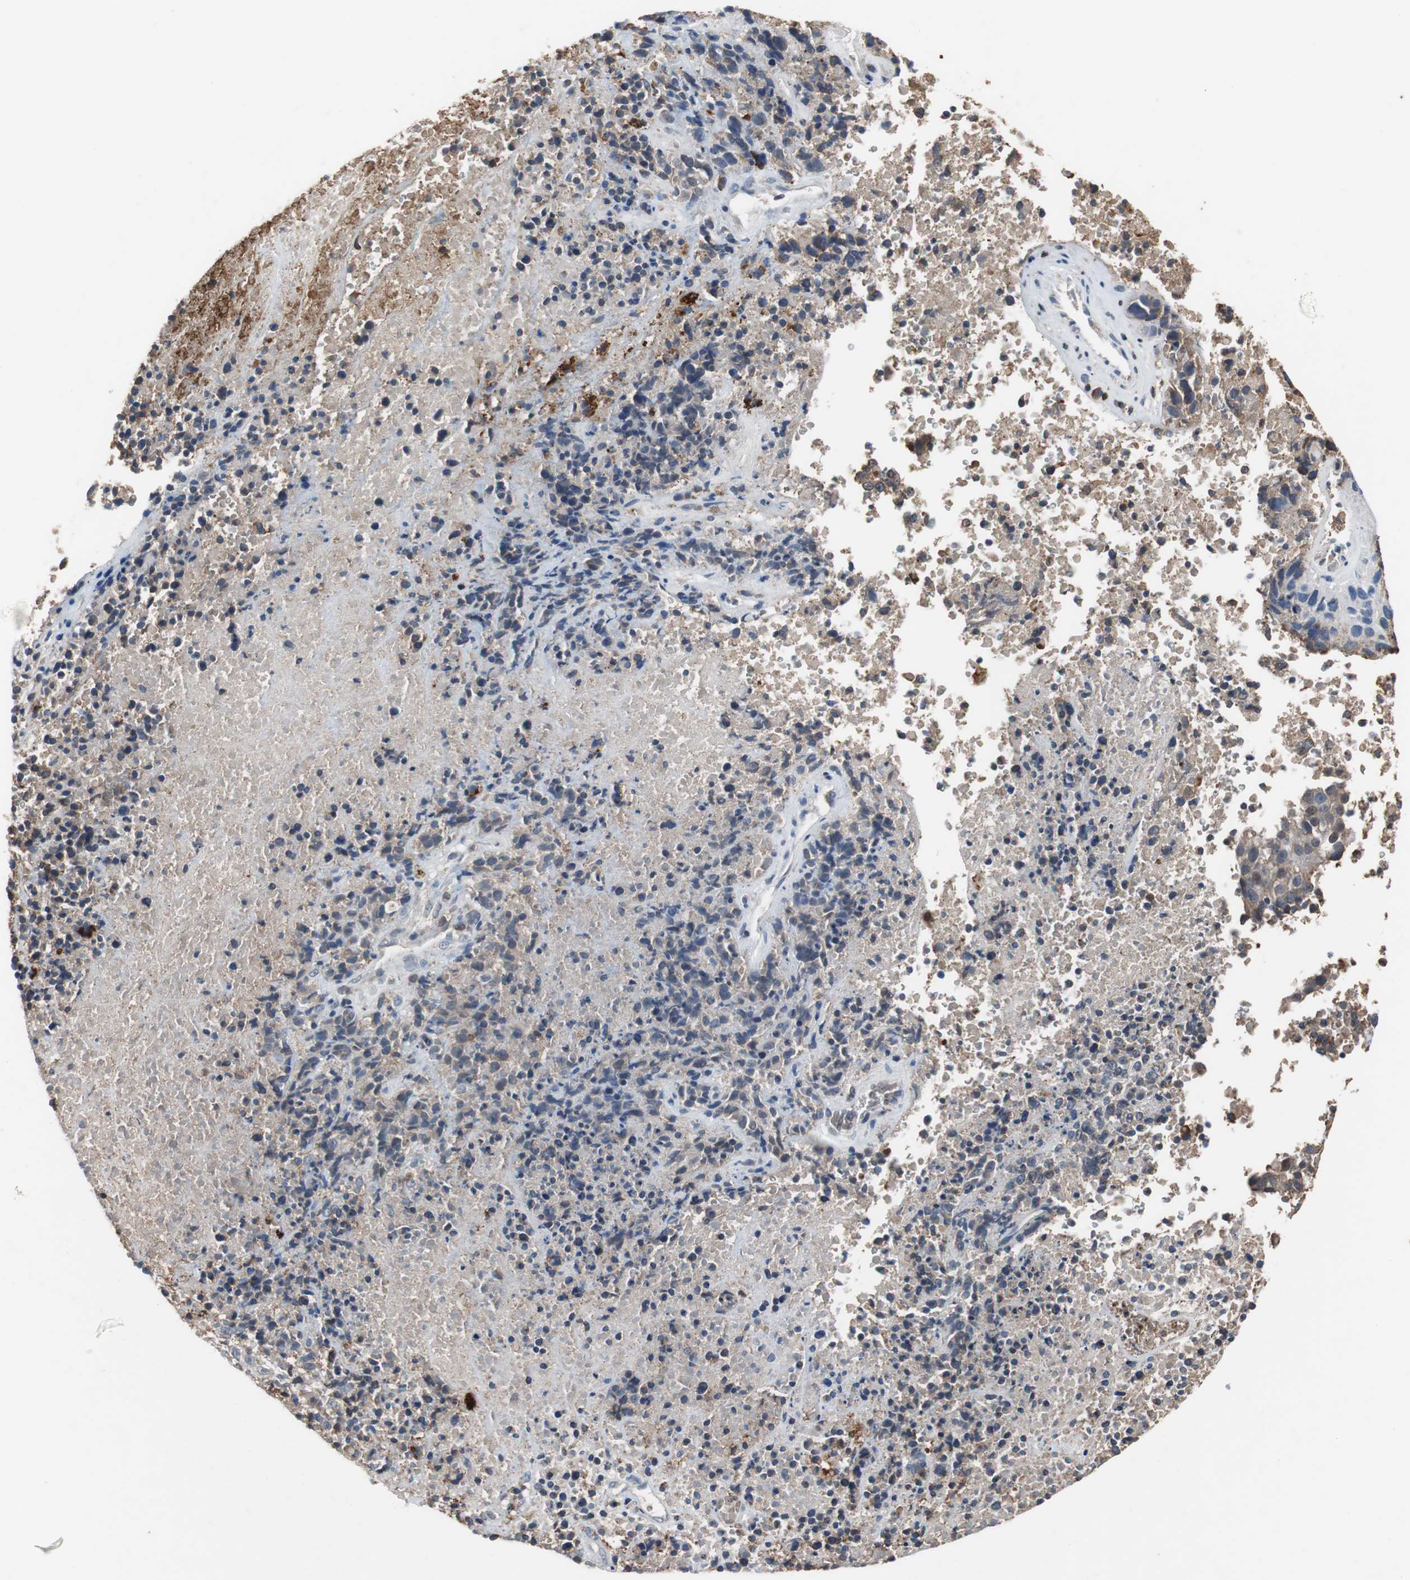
{"staining": {"intensity": "weak", "quantity": "<25%", "location": "cytoplasmic/membranous"}, "tissue": "melanoma", "cell_type": "Tumor cells", "image_type": "cancer", "snomed": [{"axis": "morphology", "description": "Malignant melanoma, Metastatic site"}, {"axis": "topography", "description": "Cerebral cortex"}], "caption": "Tumor cells show no significant protein expression in melanoma. The staining was performed using DAB to visualize the protein expression in brown, while the nuclei were stained in blue with hematoxylin (Magnification: 20x).", "gene": "CALB2", "patient": {"sex": "female", "age": 52}}